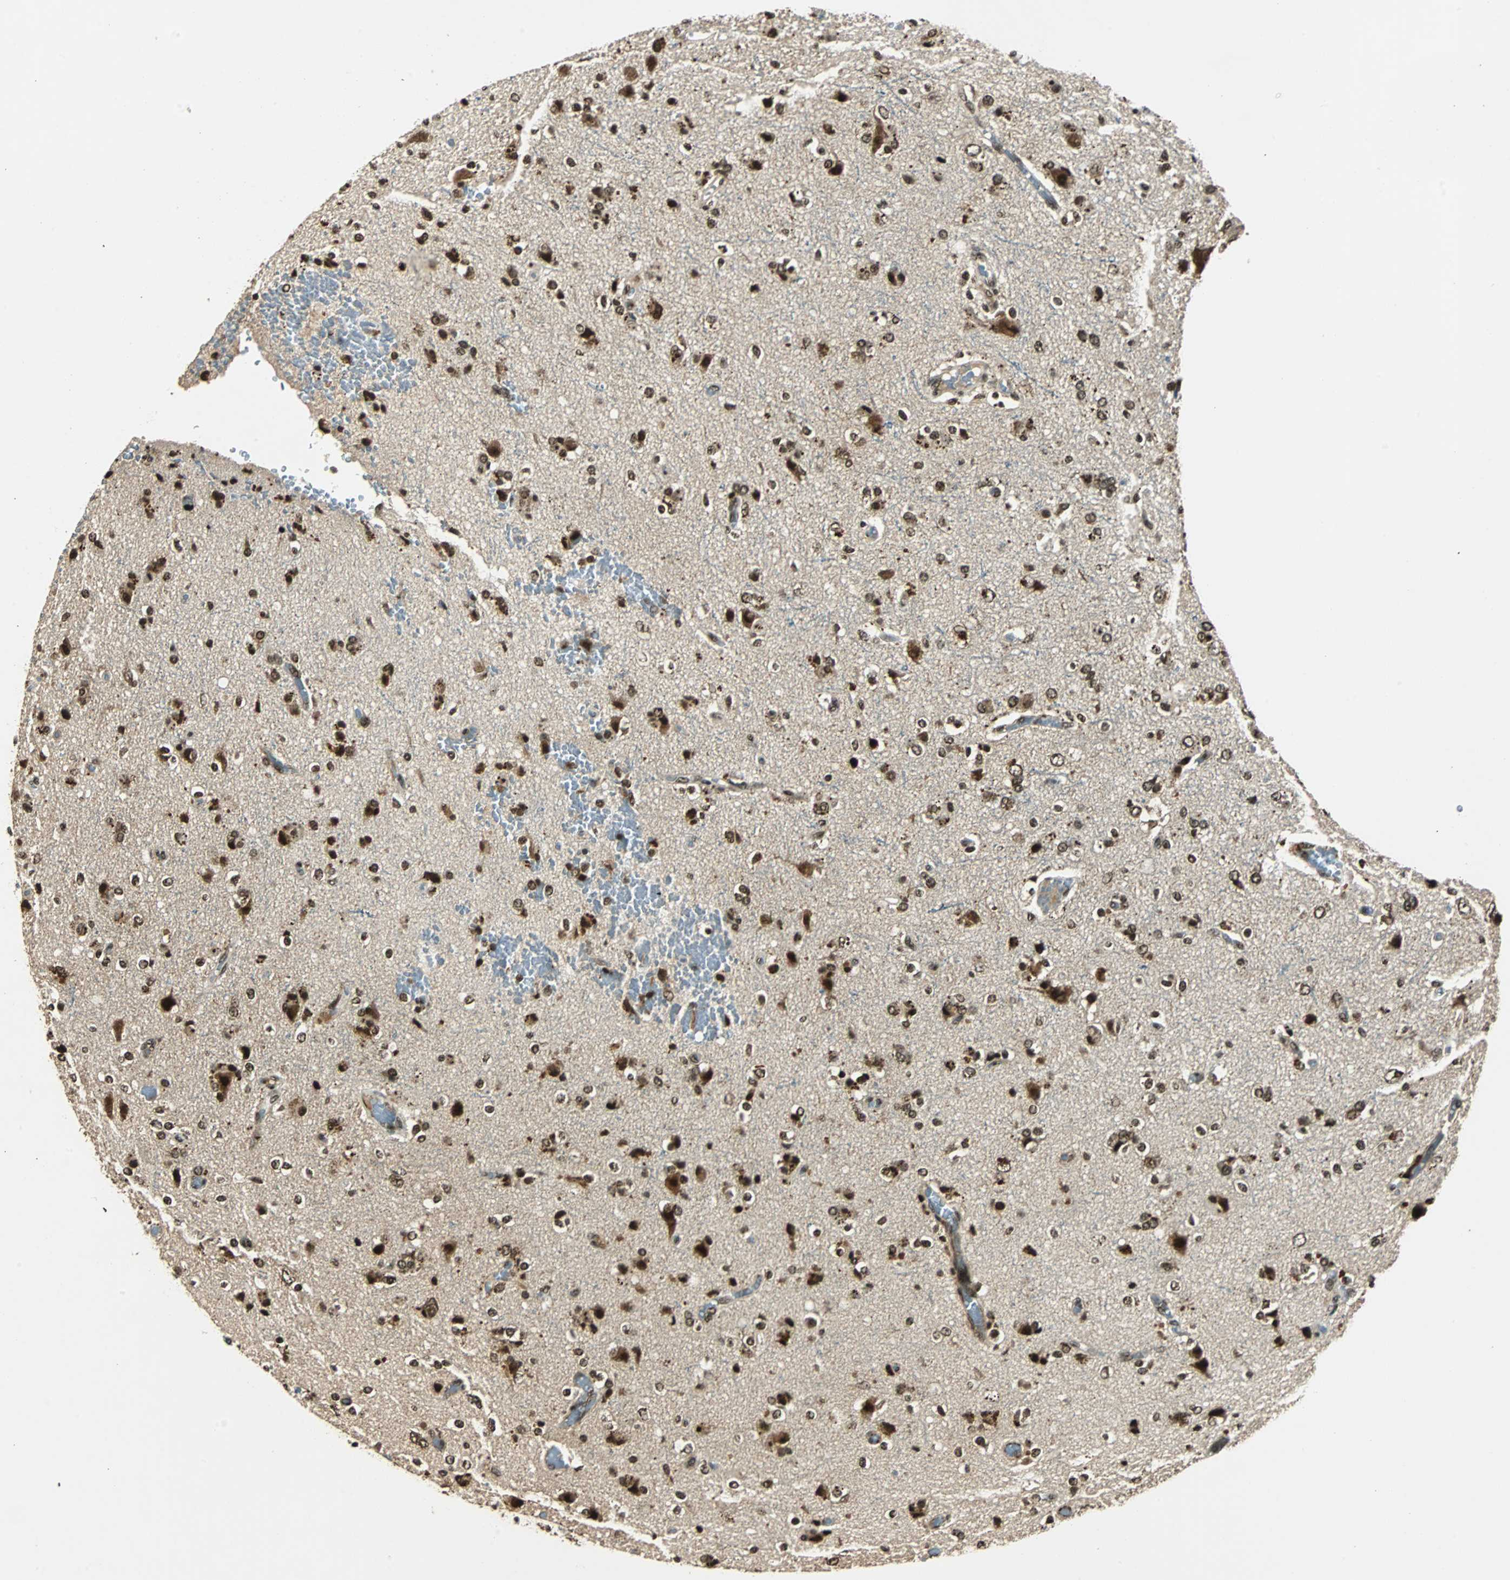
{"staining": {"intensity": "strong", "quantity": ">75%", "location": "nuclear"}, "tissue": "glioma", "cell_type": "Tumor cells", "image_type": "cancer", "snomed": [{"axis": "morphology", "description": "Glioma, malignant, High grade"}, {"axis": "topography", "description": "Brain"}], "caption": "Protein staining of high-grade glioma (malignant) tissue exhibits strong nuclear positivity in about >75% of tumor cells.", "gene": "TAF5", "patient": {"sex": "male", "age": 47}}